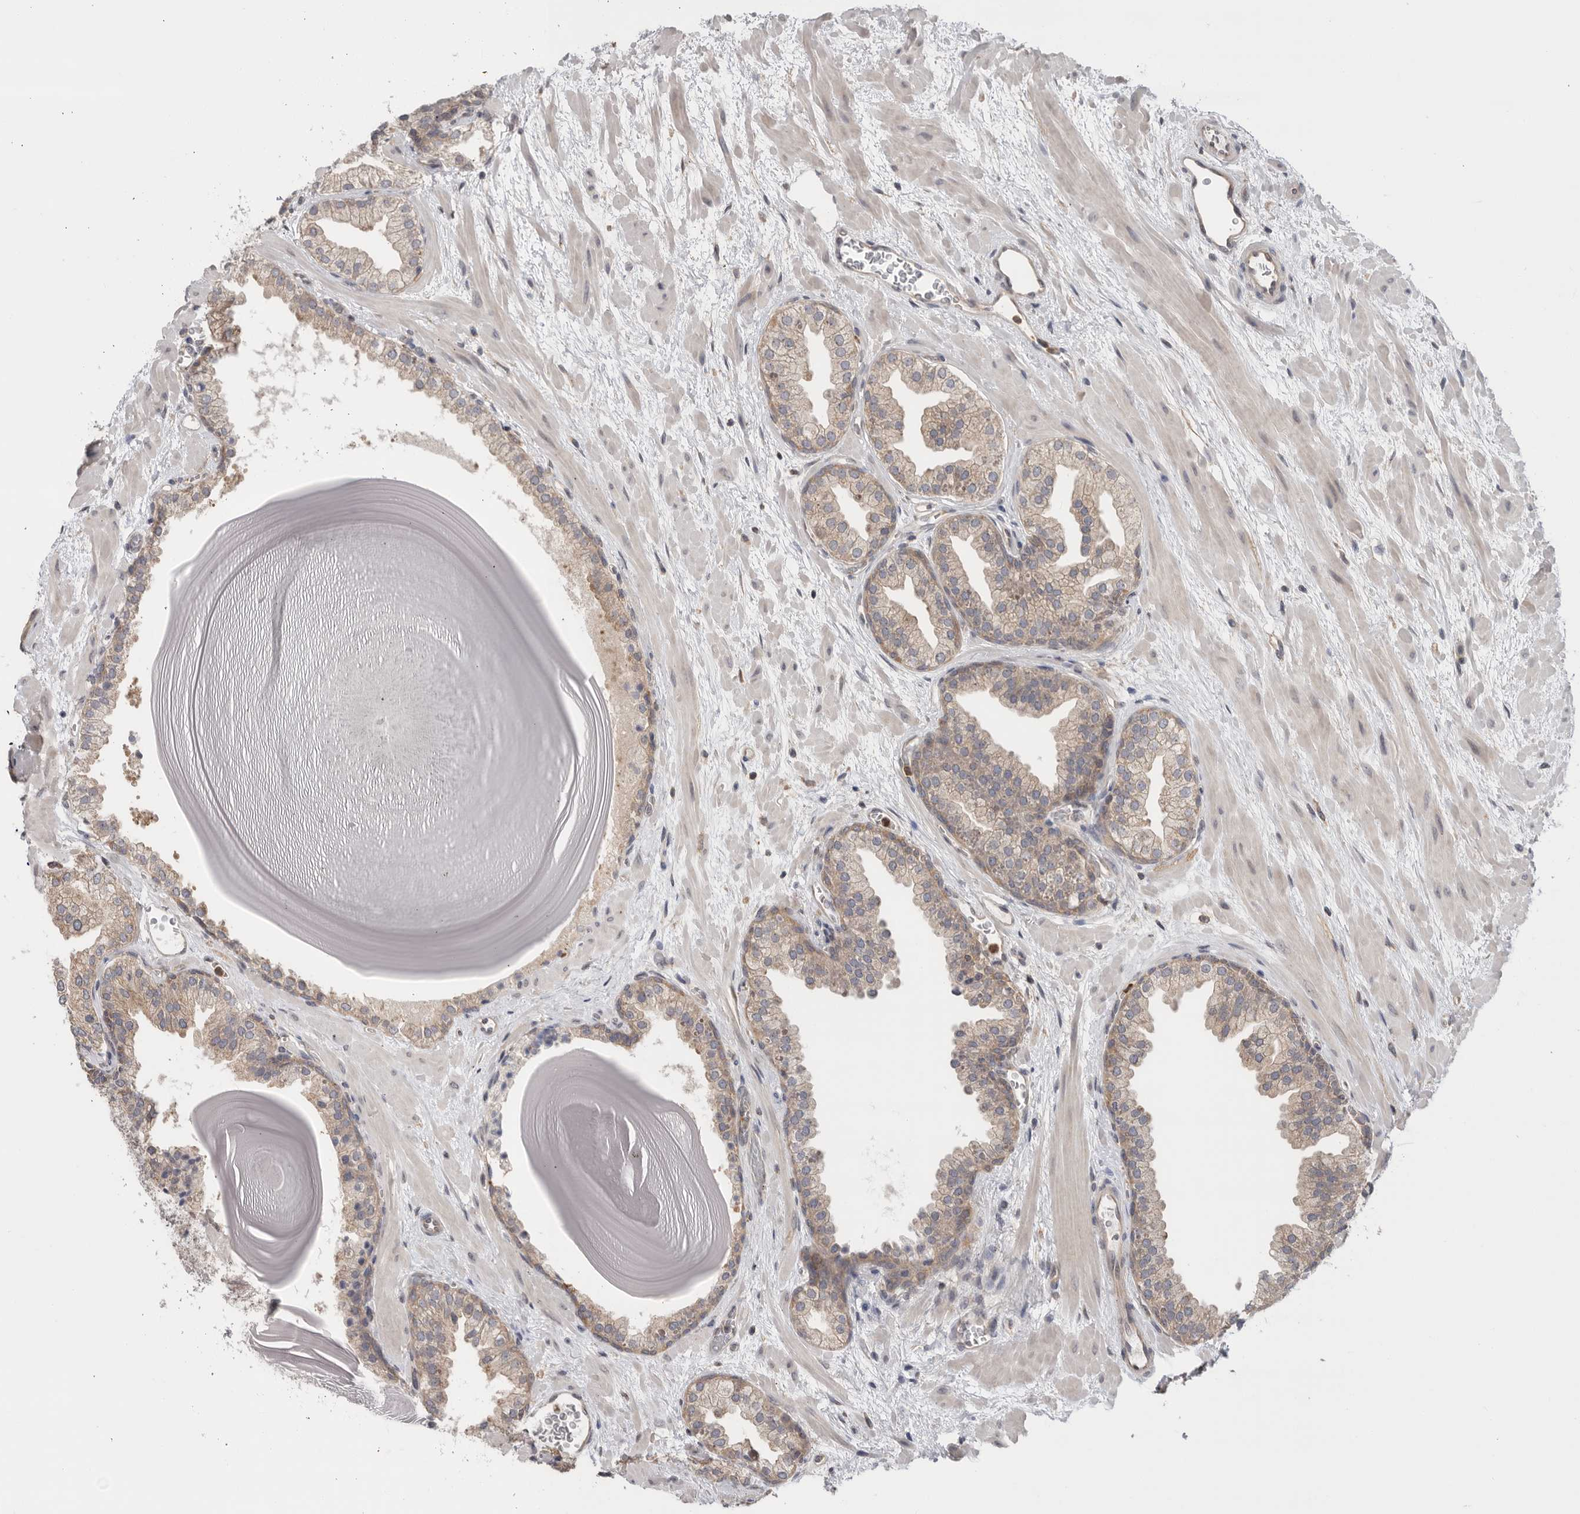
{"staining": {"intensity": "weak", "quantity": "25%-75%", "location": "cytoplasmic/membranous"}, "tissue": "prostate", "cell_type": "Glandular cells", "image_type": "normal", "snomed": [{"axis": "morphology", "description": "Normal tissue, NOS"}, {"axis": "topography", "description": "Prostate"}], "caption": "Immunohistochemistry (IHC) (DAB (3,3'-diaminobenzidine)) staining of benign human prostate displays weak cytoplasmic/membranous protein expression in about 25%-75% of glandular cells. The staining is performed using DAB (3,3'-diaminobenzidine) brown chromogen to label protein expression. The nuclei are counter-stained blue using hematoxylin.", "gene": "KLK5", "patient": {"sex": "male", "age": 48}}